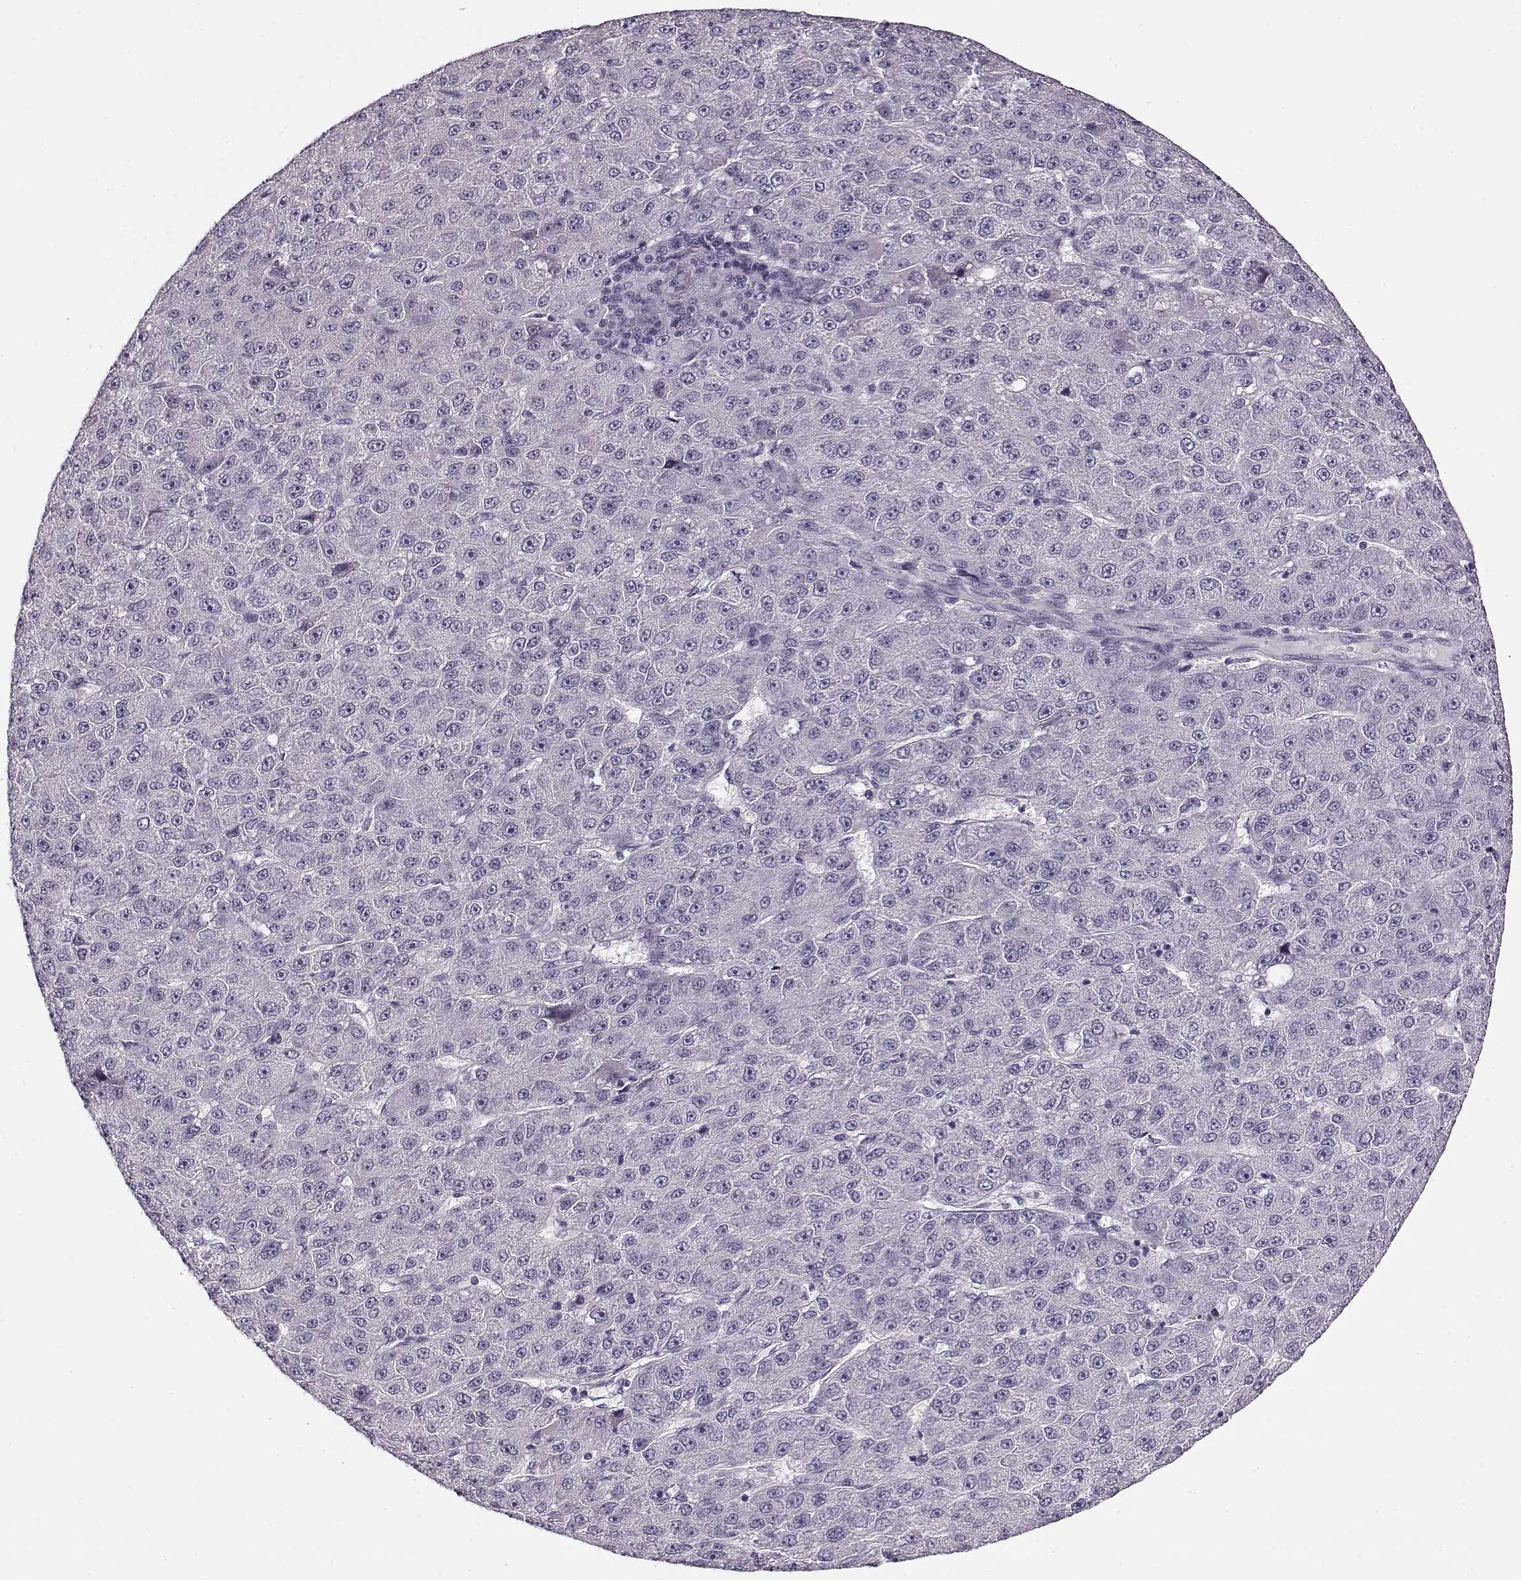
{"staining": {"intensity": "negative", "quantity": "none", "location": "none"}, "tissue": "liver cancer", "cell_type": "Tumor cells", "image_type": "cancer", "snomed": [{"axis": "morphology", "description": "Carcinoma, Hepatocellular, NOS"}, {"axis": "topography", "description": "Liver"}], "caption": "Liver cancer (hepatocellular carcinoma) was stained to show a protein in brown. There is no significant staining in tumor cells. (DAB immunohistochemistry (IHC) visualized using brightfield microscopy, high magnification).", "gene": "PNMT", "patient": {"sex": "male", "age": 67}}